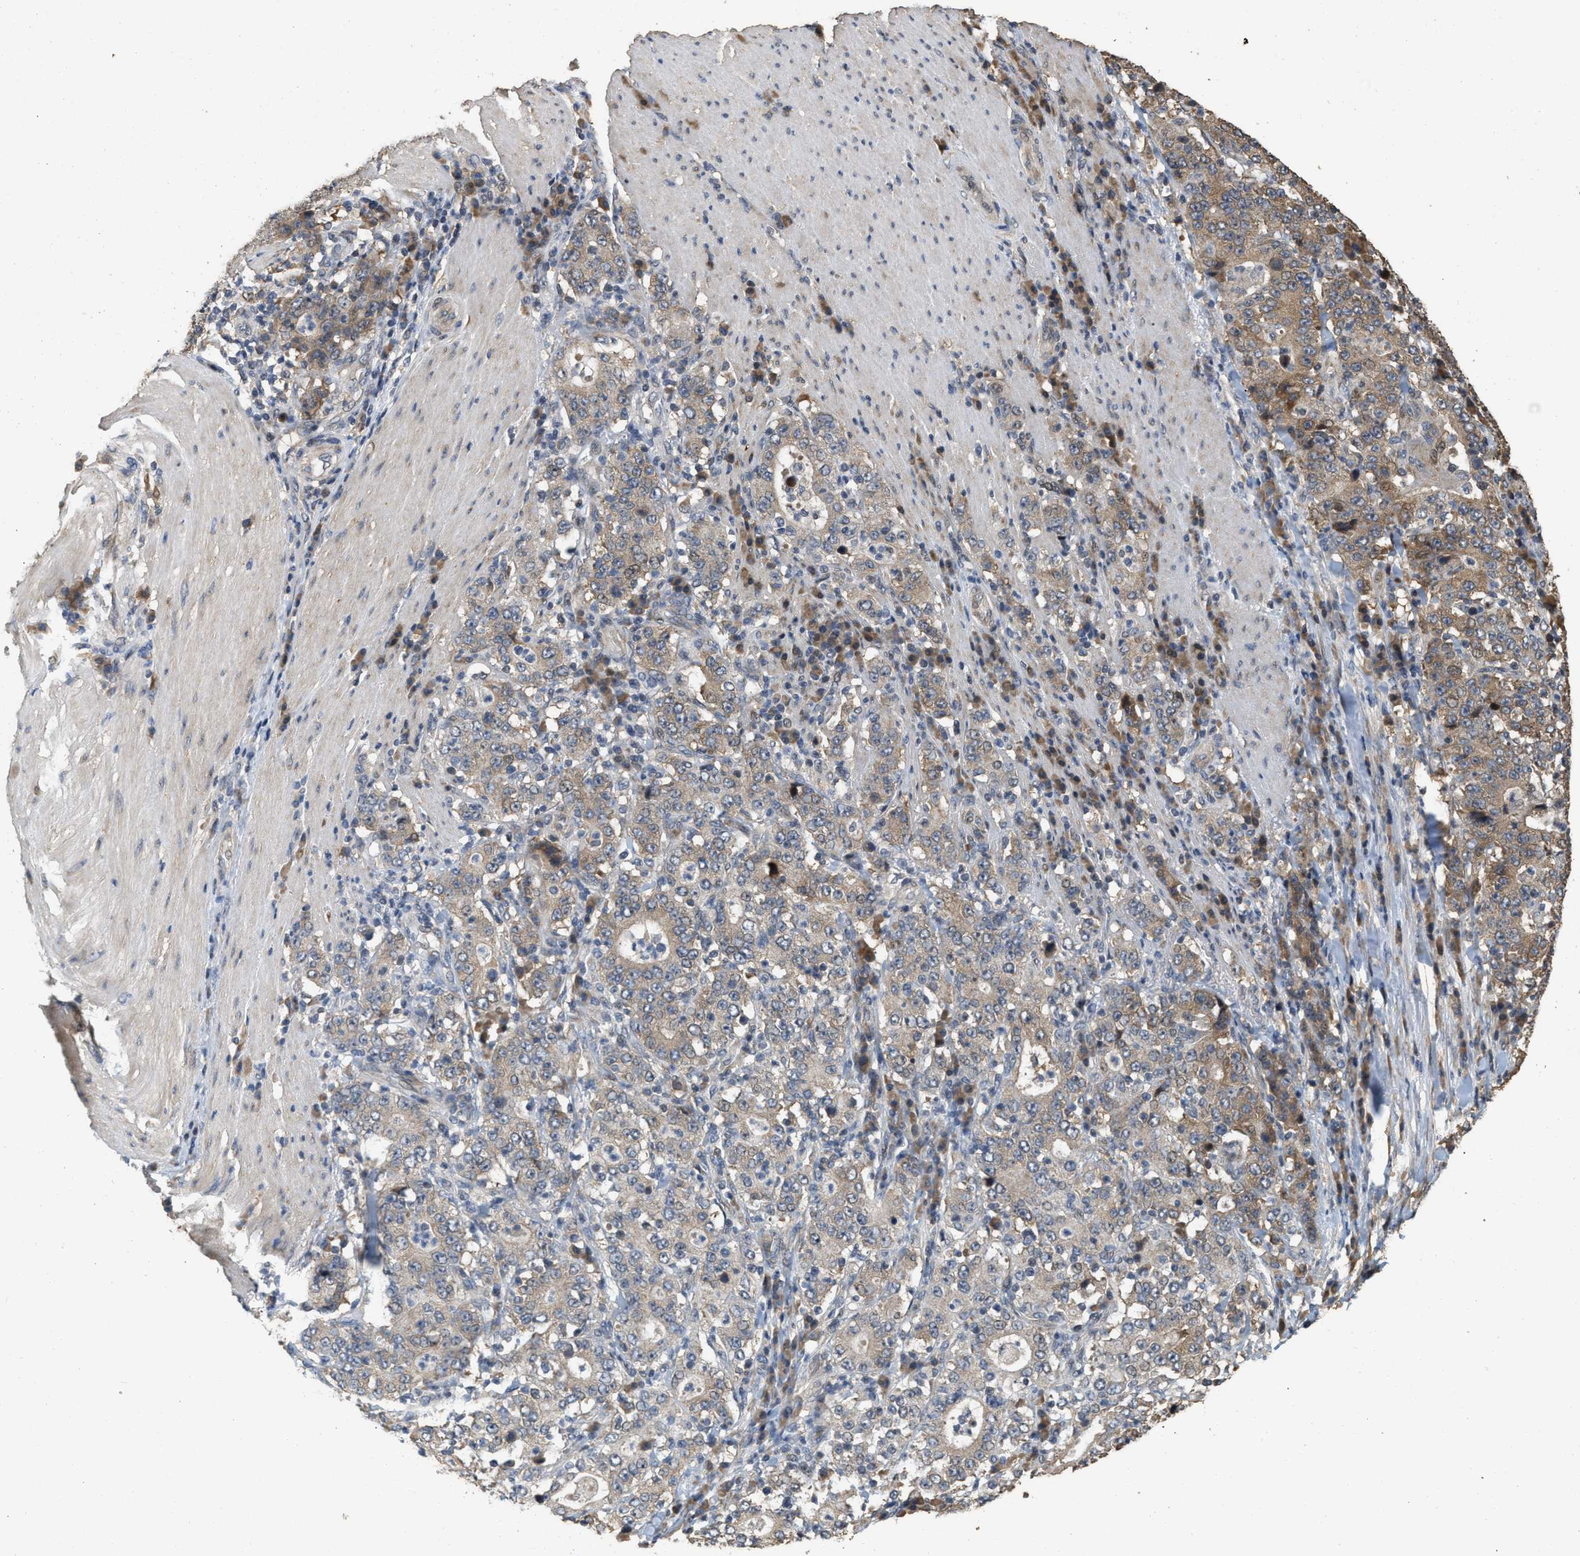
{"staining": {"intensity": "moderate", "quantity": ">75%", "location": "cytoplasmic/membranous"}, "tissue": "stomach cancer", "cell_type": "Tumor cells", "image_type": "cancer", "snomed": [{"axis": "morphology", "description": "Normal tissue, NOS"}, {"axis": "morphology", "description": "Adenocarcinoma, NOS"}, {"axis": "topography", "description": "Stomach, upper"}, {"axis": "topography", "description": "Stomach"}], "caption": "Immunohistochemistry photomicrograph of human stomach cancer stained for a protein (brown), which reveals medium levels of moderate cytoplasmic/membranous positivity in approximately >75% of tumor cells.", "gene": "NCS1", "patient": {"sex": "male", "age": 59}}